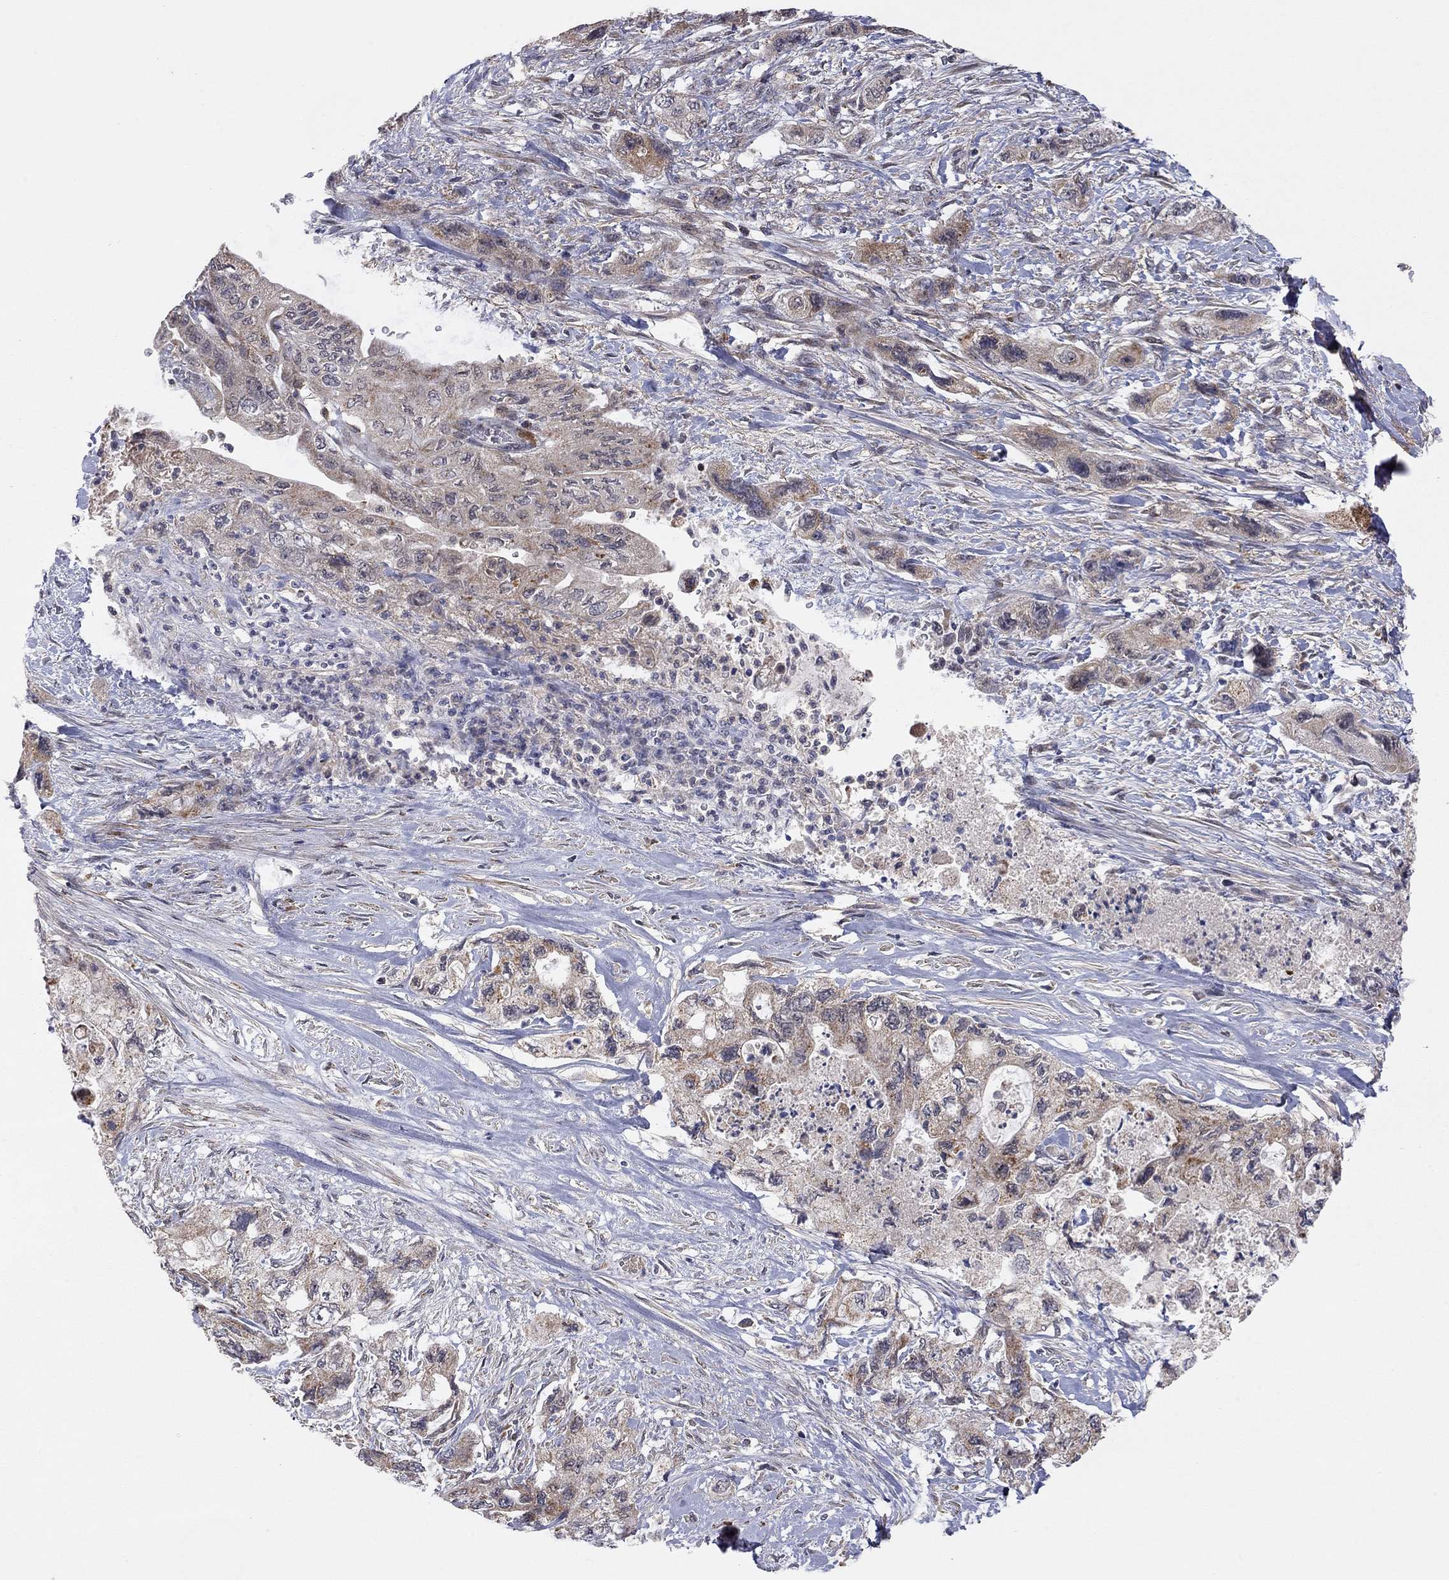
{"staining": {"intensity": "moderate", "quantity": "<25%", "location": "cytoplasmic/membranous"}, "tissue": "pancreatic cancer", "cell_type": "Tumor cells", "image_type": "cancer", "snomed": [{"axis": "morphology", "description": "Adenocarcinoma, NOS"}, {"axis": "topography", "description": "Pancreas"}], "caption": "Adenocarcinoma (pancreatic) stained for a protein (brown) reveals moderate cytoplasmic/membranous positive positivity in approximately <25% of tumor cells.", "gene": "IDS", "patient": {"sex": "female", "age": 73}}